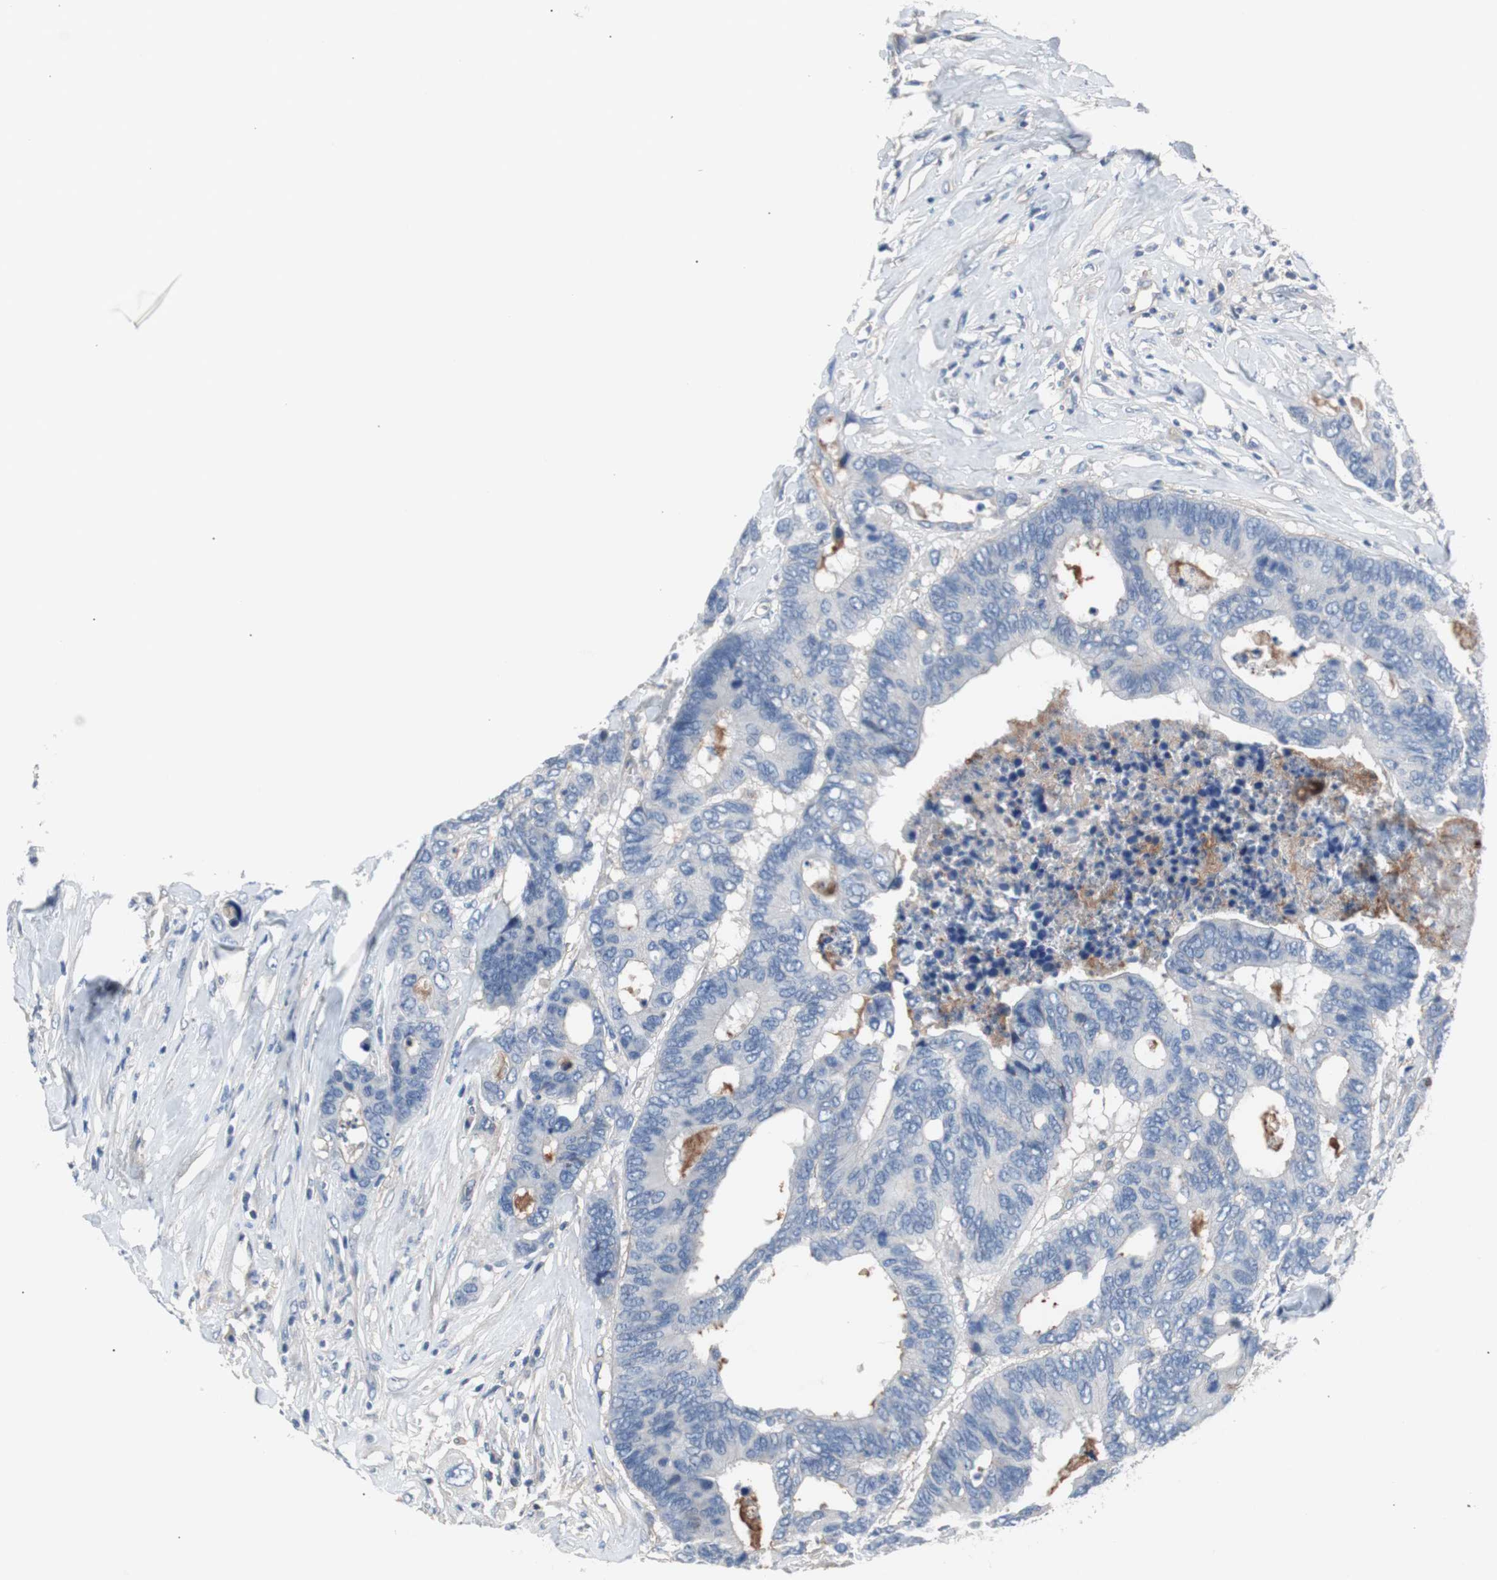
{"staining": {"intensity": "negative", "quantity": "none", "location": "none"}, "tissue": "colorectal cancer", "cell_type": "Tumor cells", "image_type": "cancer", "snomed": [{"axis": "morphology", "description": "Adenocarcinoma, NOS"}, {"axis": "topography", "description": "Rectum"}], "caption": "Colorectal cancer (adenocarcinoma) was stained to show a protein in brown. There is no significant expression in tumor cells.", "gene": "CD81", "patient": {"sex": "male", "age": 55}}